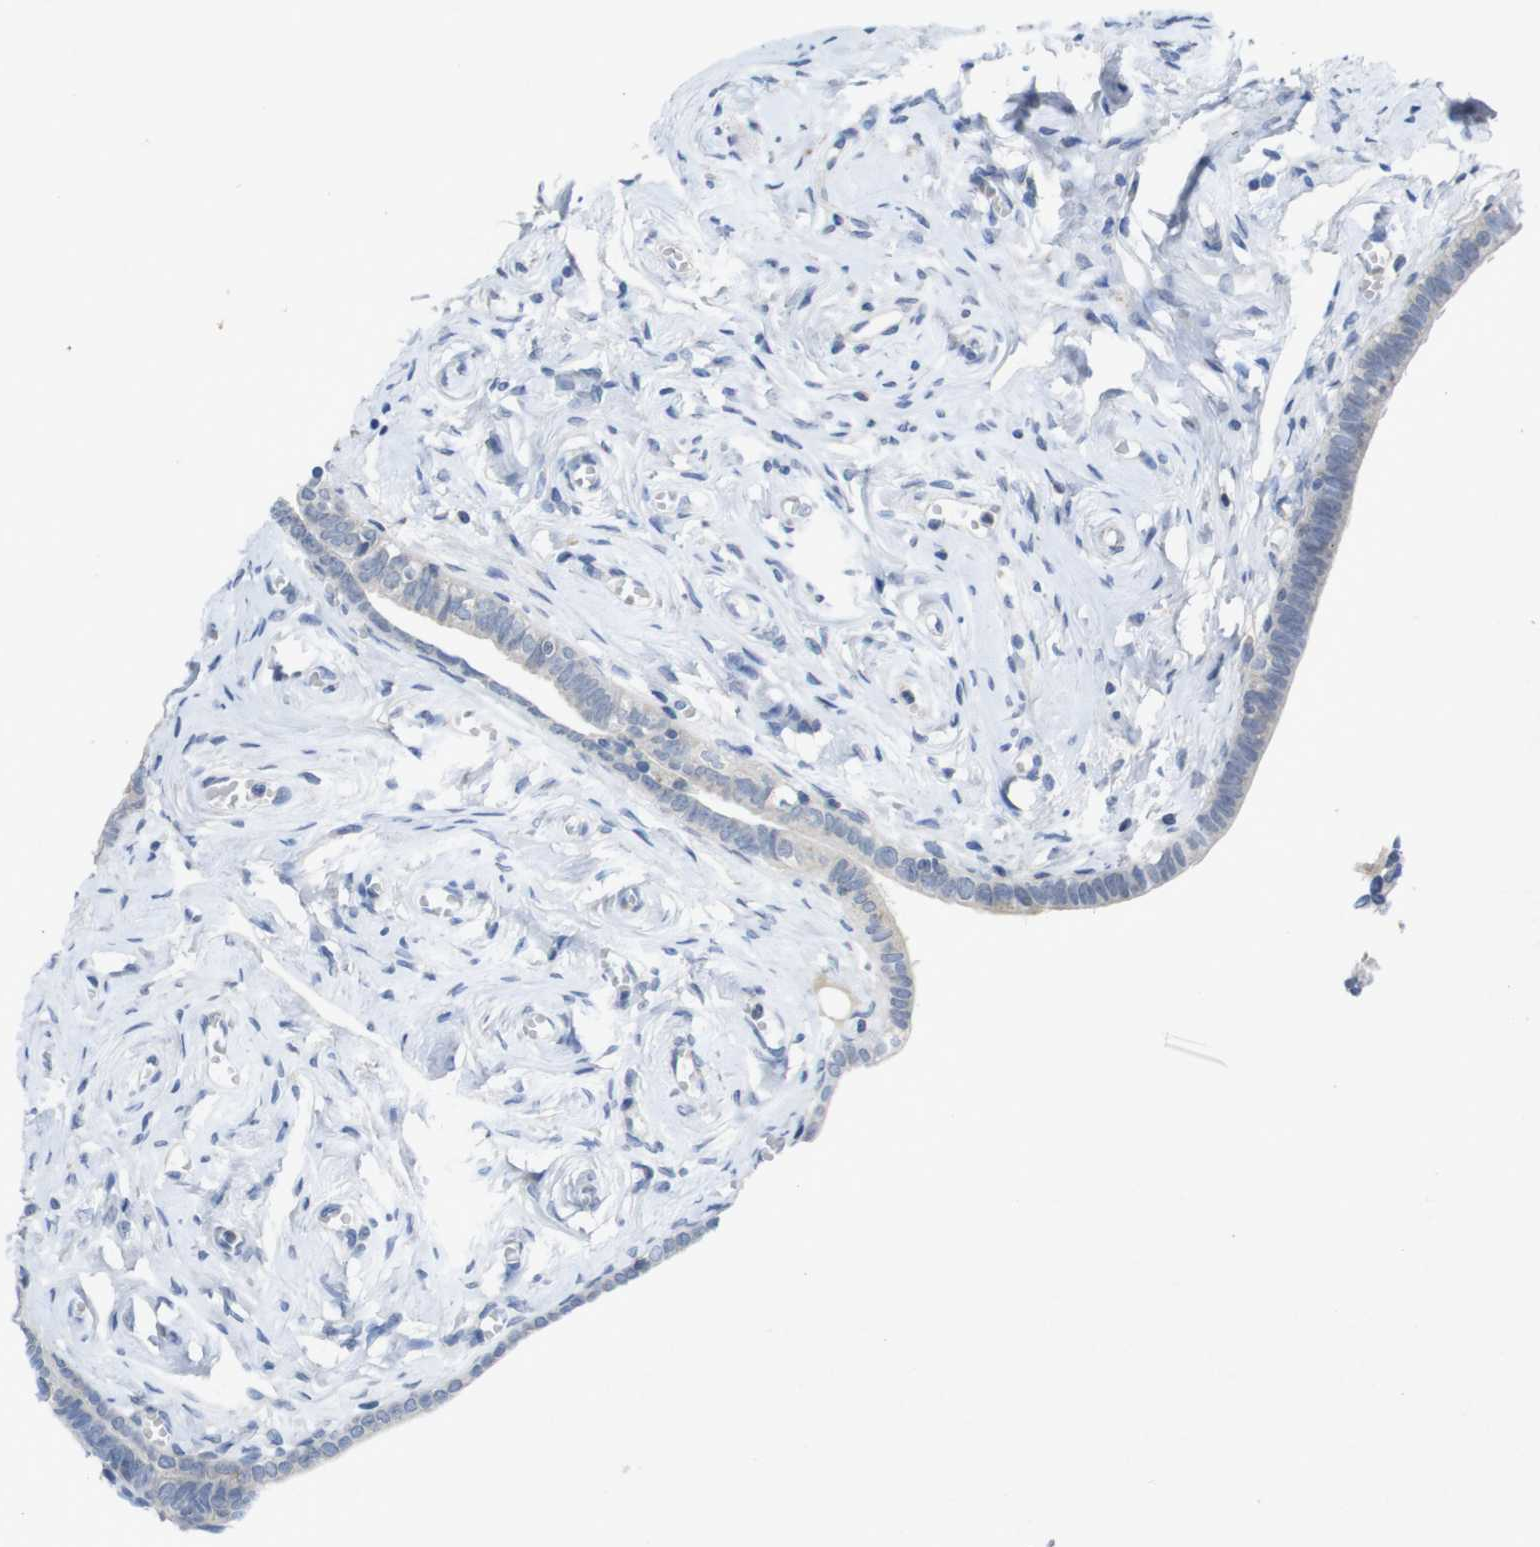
{"staining": {"intensity": "negative", "quantity": "none", "location": "none"}, "tissue": "fallopian tube", "cell_type": "Glandular cells", "image_type": "normal", "snomed": [{"axis": "morphology", "description": "Normal tissue, NOS"}, {"axis": "topography", "description": "Fallopian tube"}], "caption": "Image shows no protein expression in glandular cells of unremarkable fallopian tube.", "gene": "SLAMF7", "patient": {"sex": "female", "age": 71}}